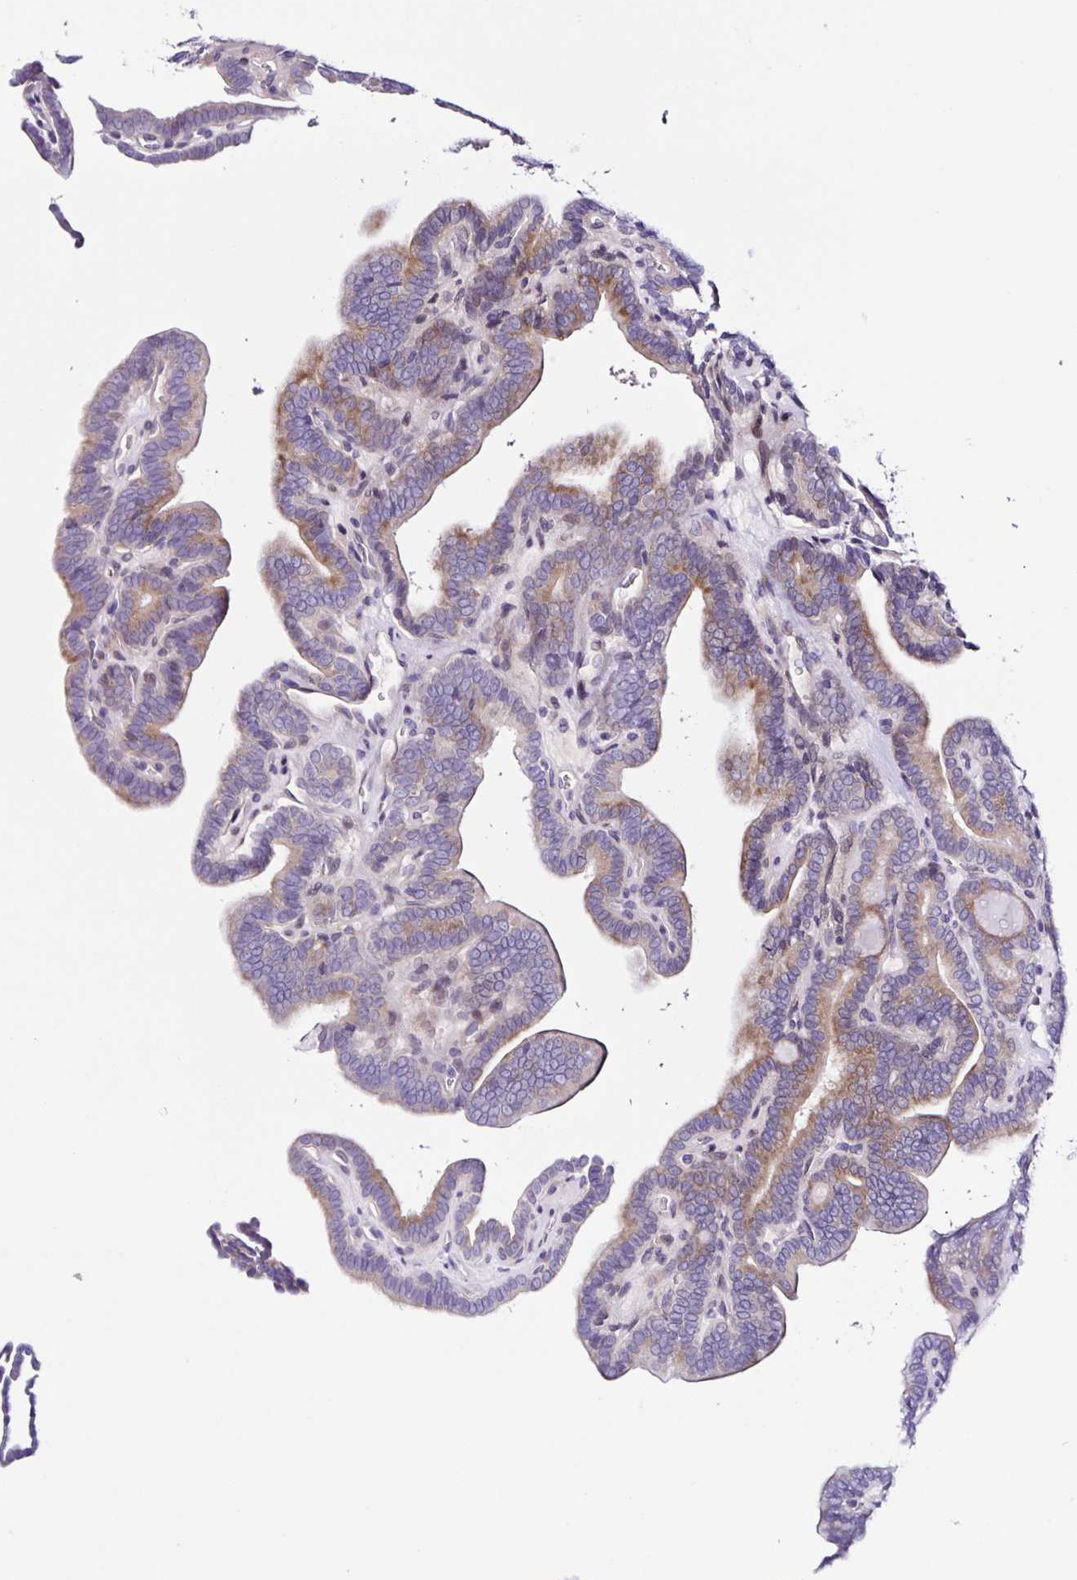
{"staining": {"intensity": "weak", "quantity": ">75%", "location": "cytoplasmic/membranous"}, "tissue": "thyroid cancer", "cell_type": "Tumor cells", "image_type": "cancer", "snomed": [{"axis": "morphology", "description": "Papillary adenocarcinoma, NOS"}, {"axis": "topography", "description": "Thyroid gland"}], "caption": "DAB (3,3'-diaminobenzidine) immunohistochemical staining of human papillary adenocarcinoma (thyroid) demonstrates weak cytoplasmic/membranous protein expression in approximately >75% of tumor cells.", "gene": "RNFT2", "patient": {"sex": "female", "age": 21}}